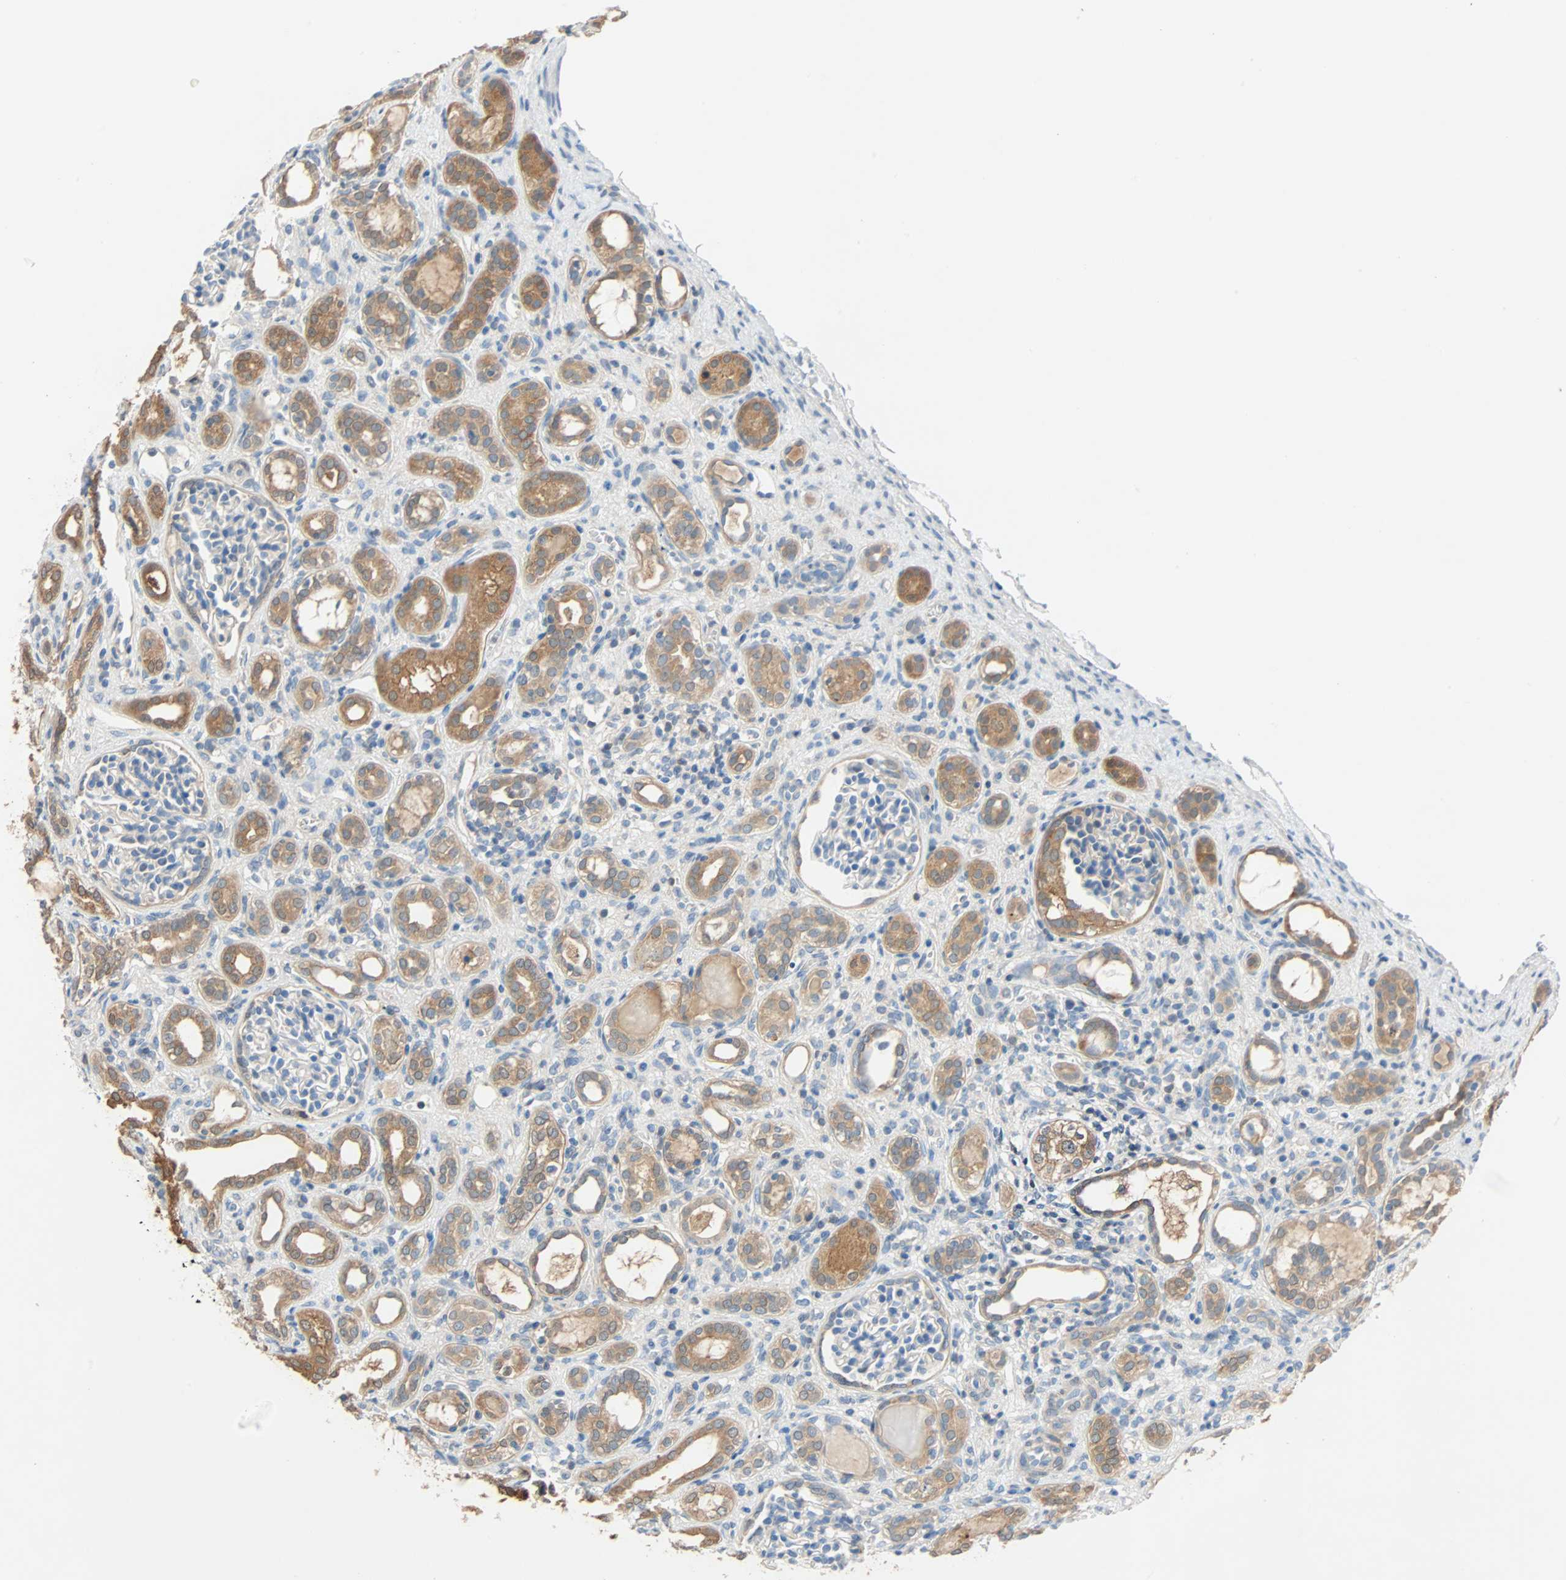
{"staining": {"intensity": "weak", "quantity": "<25%", "location": "cytoplasmic/membranous"}, "tissue": "kidney", "cell_type": "Cells in glomeruli", "image_type": "normal", "snomed": [{"axis": "morphology", "description": "Normal tissue, NOS"}, {"axis": "topography", "description": "Kidney"}], "caption": "DAB immunohistochemical staining of normal kidney displays no significant staining in cells in glomeruli. Brightfield microscopy of IHC stained with DAB (brown) and hematoxylin (blue), captured at high magnification.", "gene": "TNFRSF12A", "patient": {"sex": "male", "age": 7}}